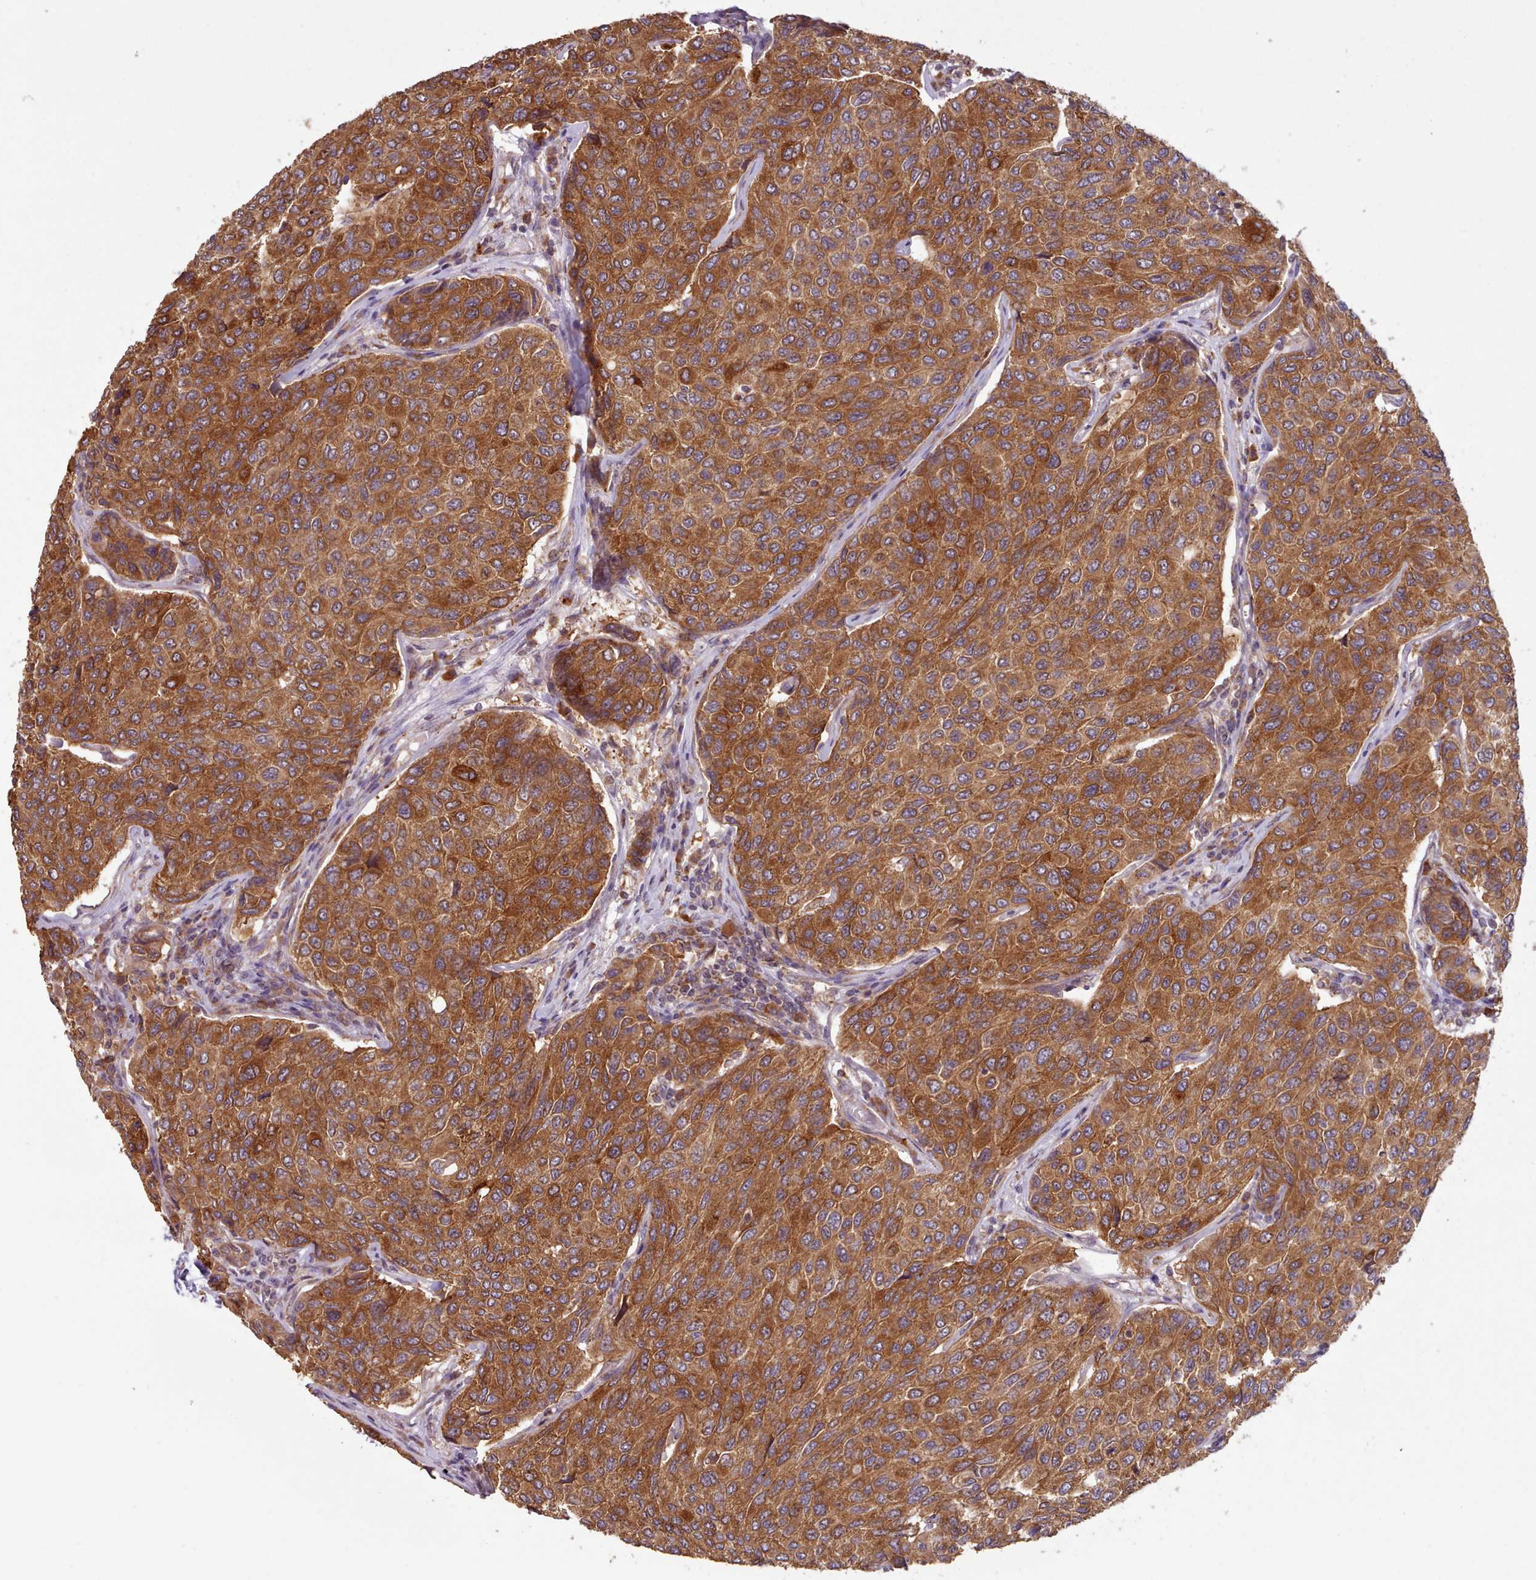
{"staining": {"intensity": "strong", "quantity": ">75%", "location": "cytoplasmic/membranous"}, "tissue": "breast cancer", "cell_type": "Tumor cells", "image_type": "cancer", "snomed": [{"axis": "morphology", "description": "Duct carcinoma"}, {"axis": "topography", "description": "Breast"}], "caption": "Approximately >75% of tumor cells in breast cancer show strong cytoplasmic/membranous protein positivity as visualized by brown immunohistochemical staining.", "gene": "CRYBG1", "patient": {"sex": "female", "age": 55}}